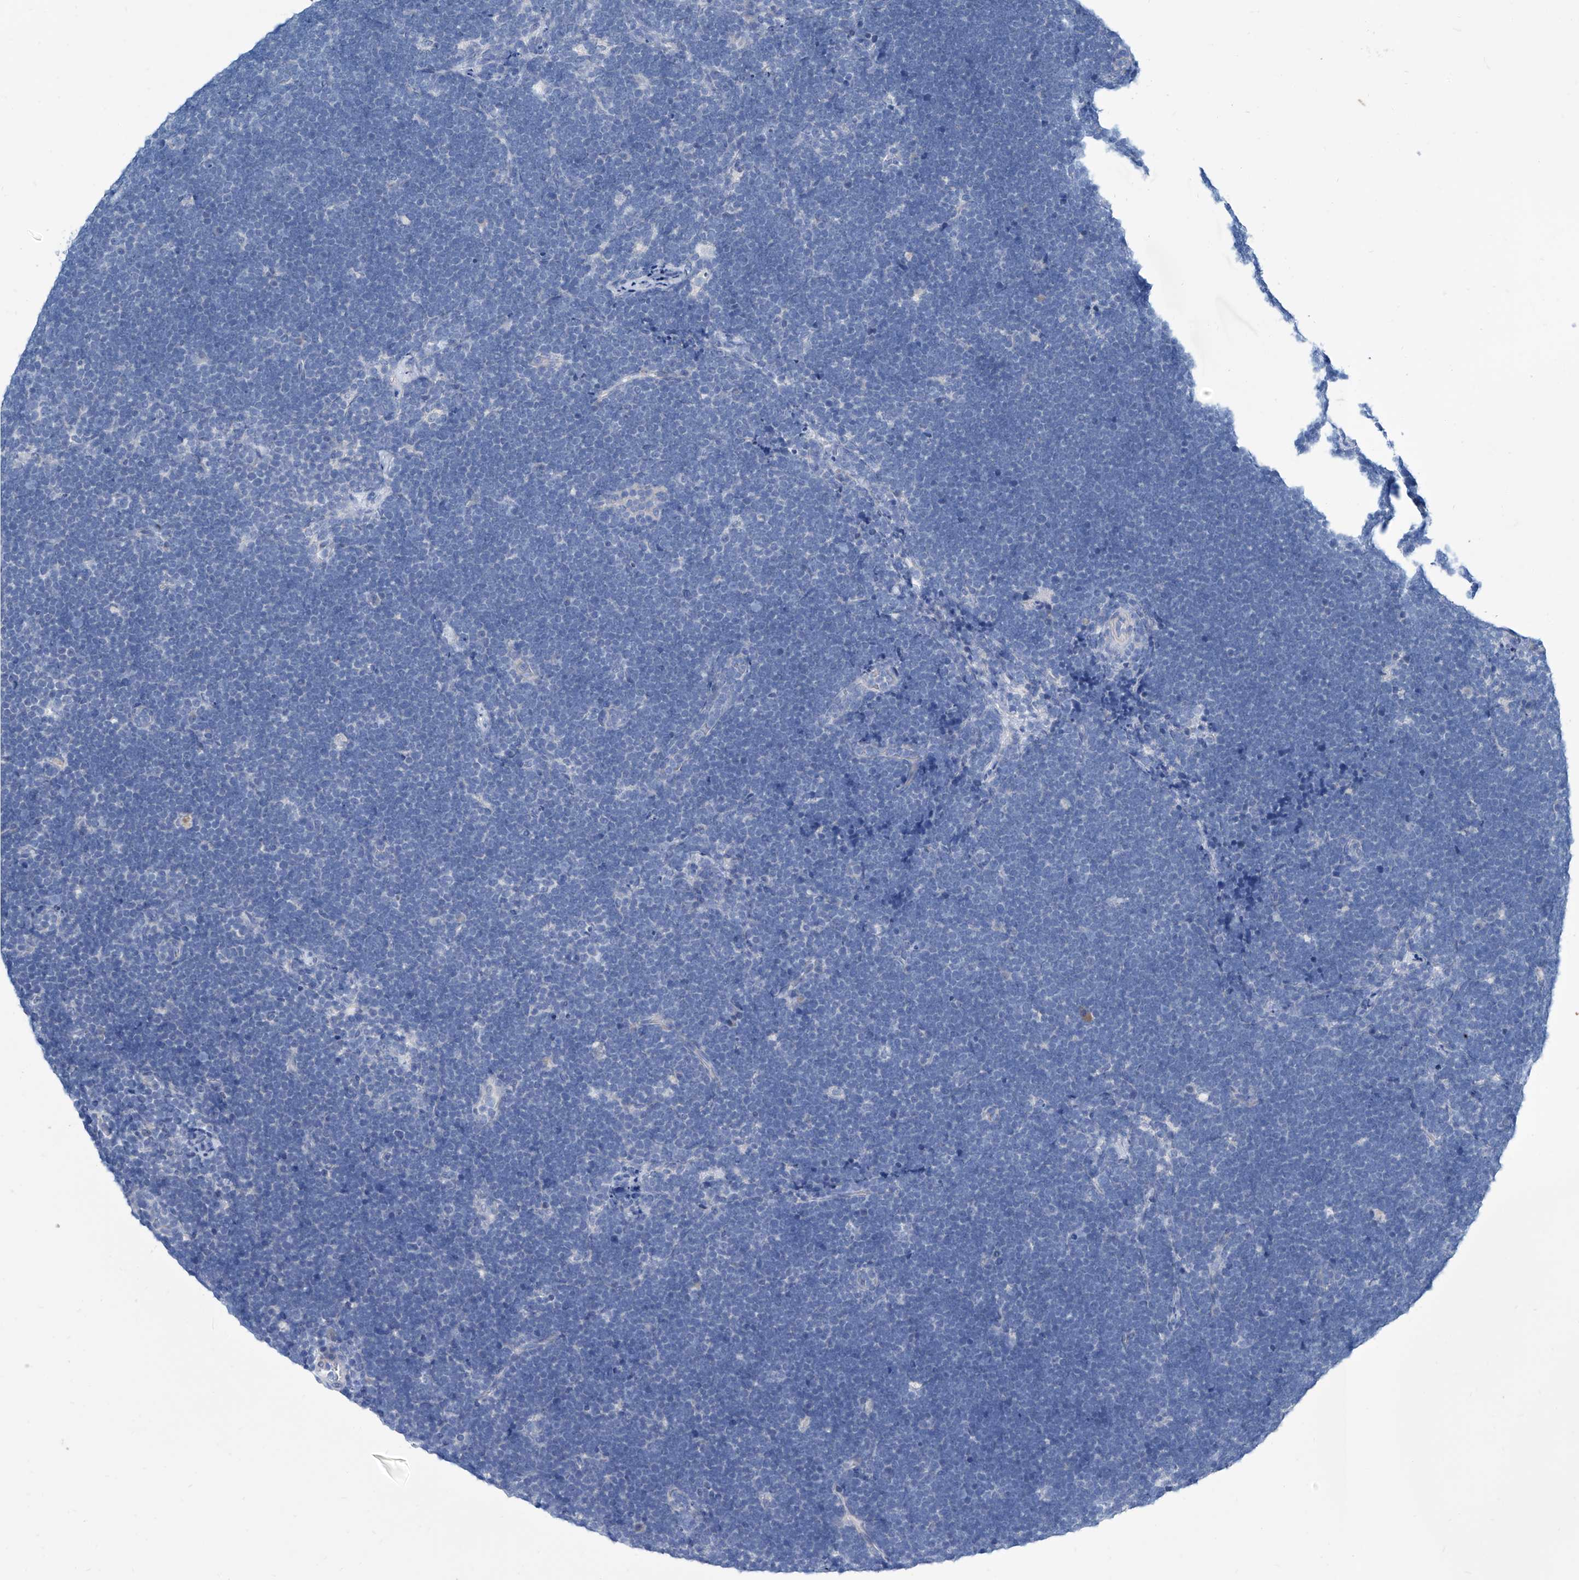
{"staining": {"intensity": "negative", "quantity": "none", "location": "none"}, "tissue": "lymphoma", "cell_type": "Tumor cells", "image_type": "cancer", "snomed": [{"axis": "morphology", "description": "Malignant lymphoma, non-Hodgkin's type, High grade"}, {"axis": "topography", "description": "Lymph node"}], "caption": "This is a photomicrograph of immunohistochemistry (IHC) staining of malignant lymphoma, non-Hodgkin's type (high-grade), which shows no positivity in tumor cells.", "gene": "ZNF519", "patient": {"sex": "male", "age": 13}}